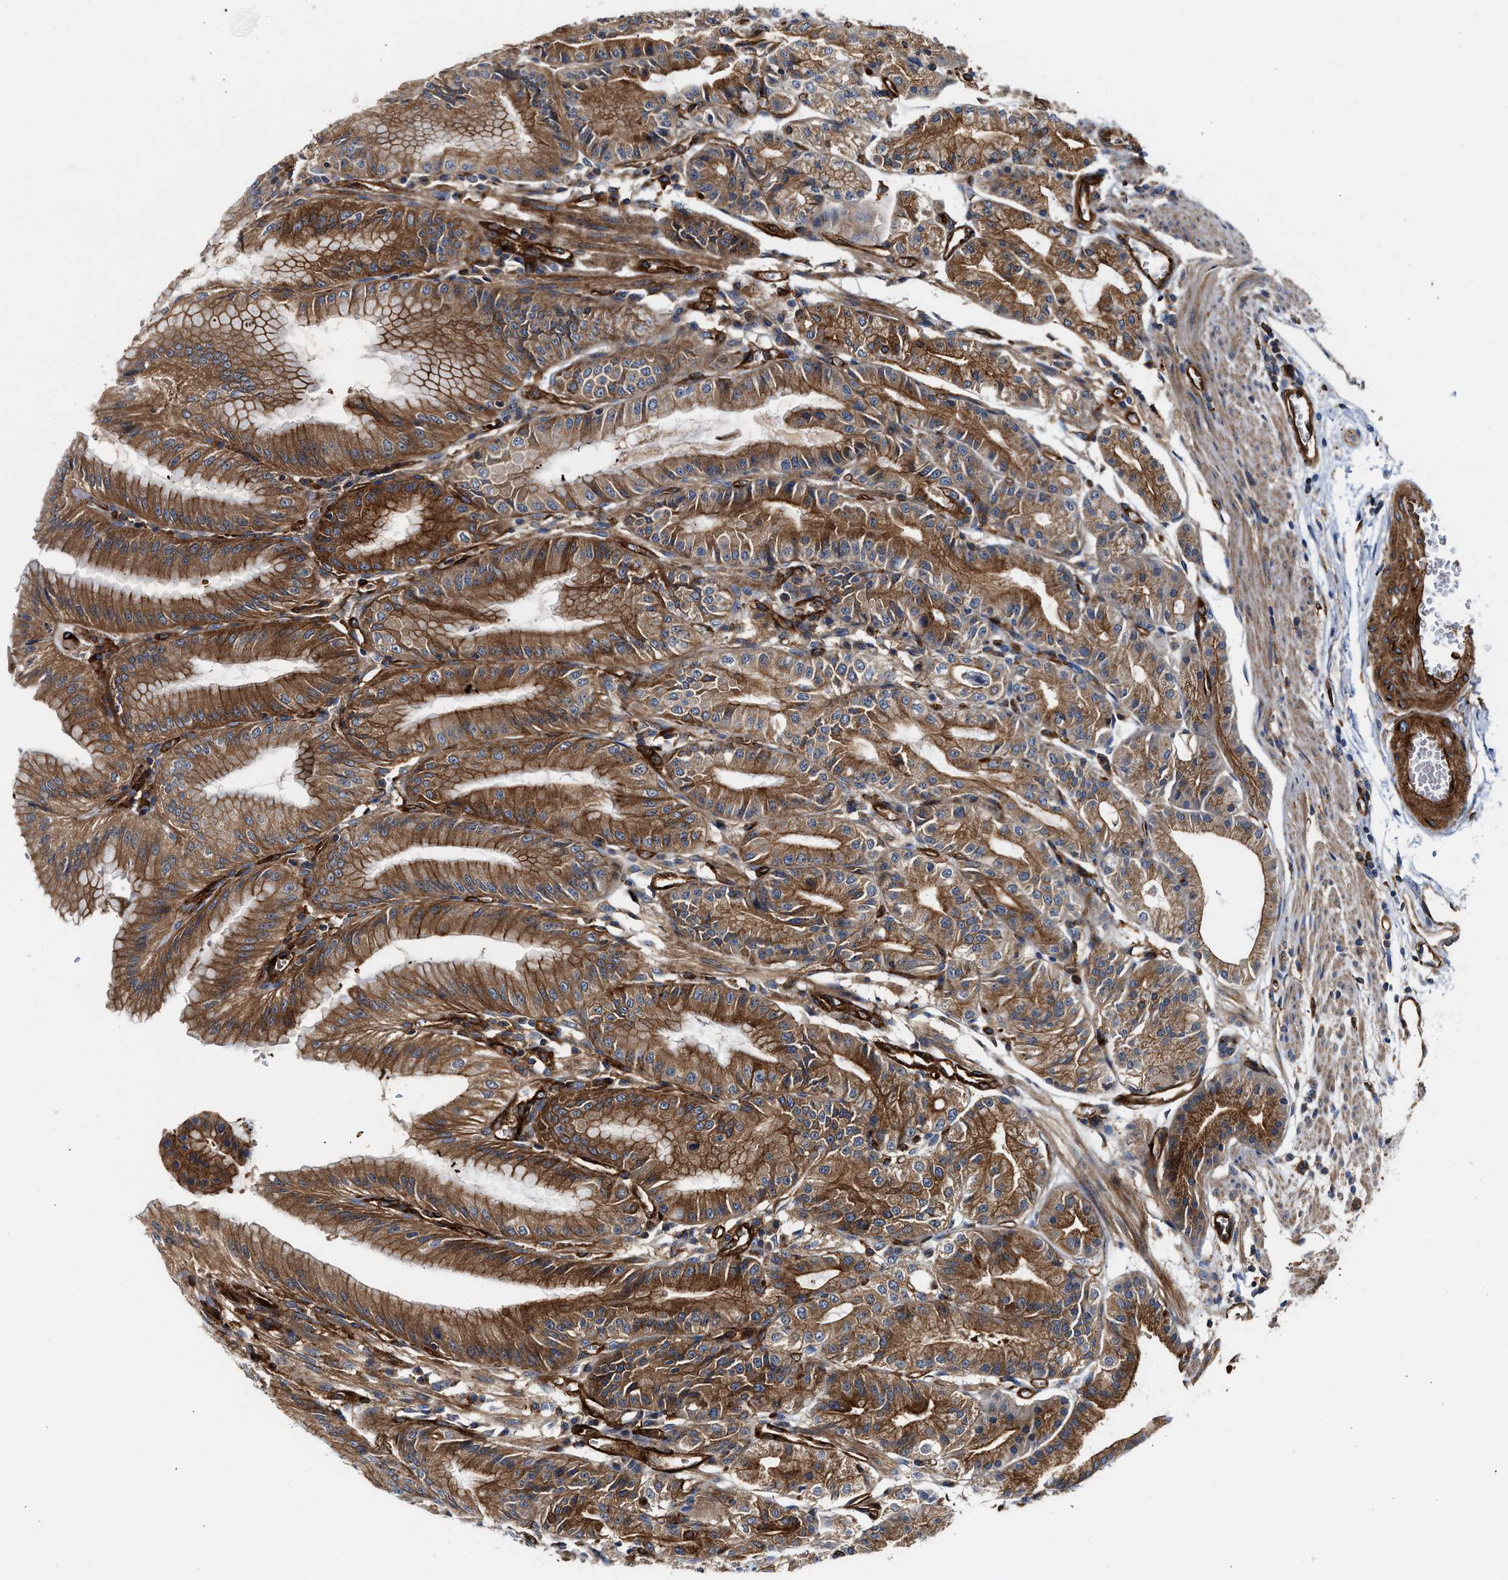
{"staining": {"intensity": "moderate", "quantity": ">75%", "location": "cytoplasmic/membranous"}, "tissue": "stomach", "cell_type": "Glandular cells", "image_type": "normal", "snomed": [{"axis": "morphology", "description": "Normal tissue, NOS"}, {"axis": "topography", "description": "Stomach, lower"}], "caption": "Protein expression analysis of benign human stomach reveals moderate cytoplasmic/membranous positivity in approximately >75% of glandular cells.", "gene": "HIP1", "patient": {"sex": "male", "age": 71}}